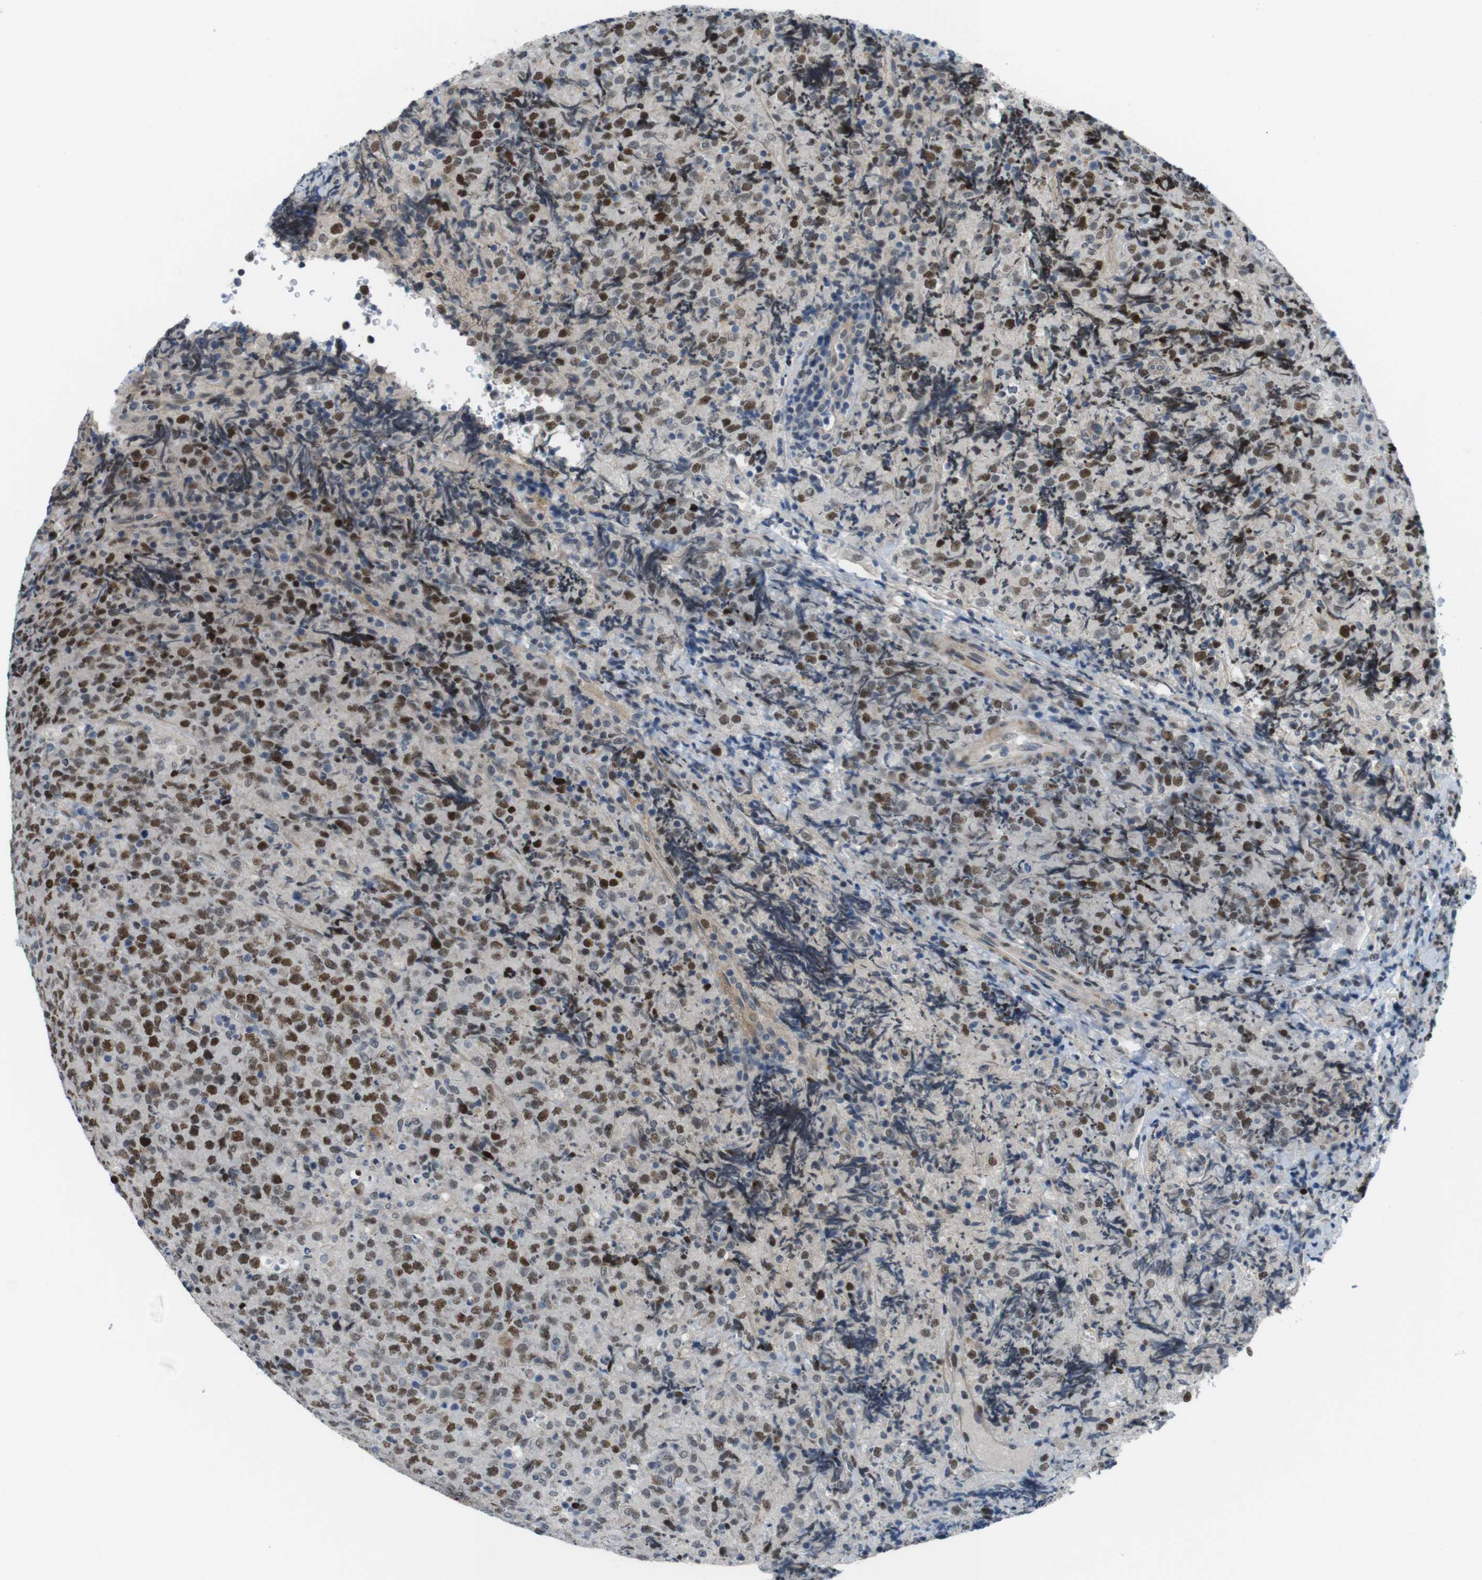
{"staining": {"intensity": "moderate", "quantity": ">75%", "location": "nuclear"}, "tissue": "lymphoma", "cell_type": "Tumor cells", "image_type": "cancer", "snomed": [{"axis": "morphology", "description": "Malignant lymphoma, non-Hodgkin's type, High grade"}, {"axis": "topography", "description": "Tonsil"}], "caption": "Immunohistochemistry (IHC) (DAB) staining of human lymphoma shows moderate nuclear protein staining in about >75% of tumor cells.", "gene": "SMCO2", "patient": {"sex": "female", "age": 36}}